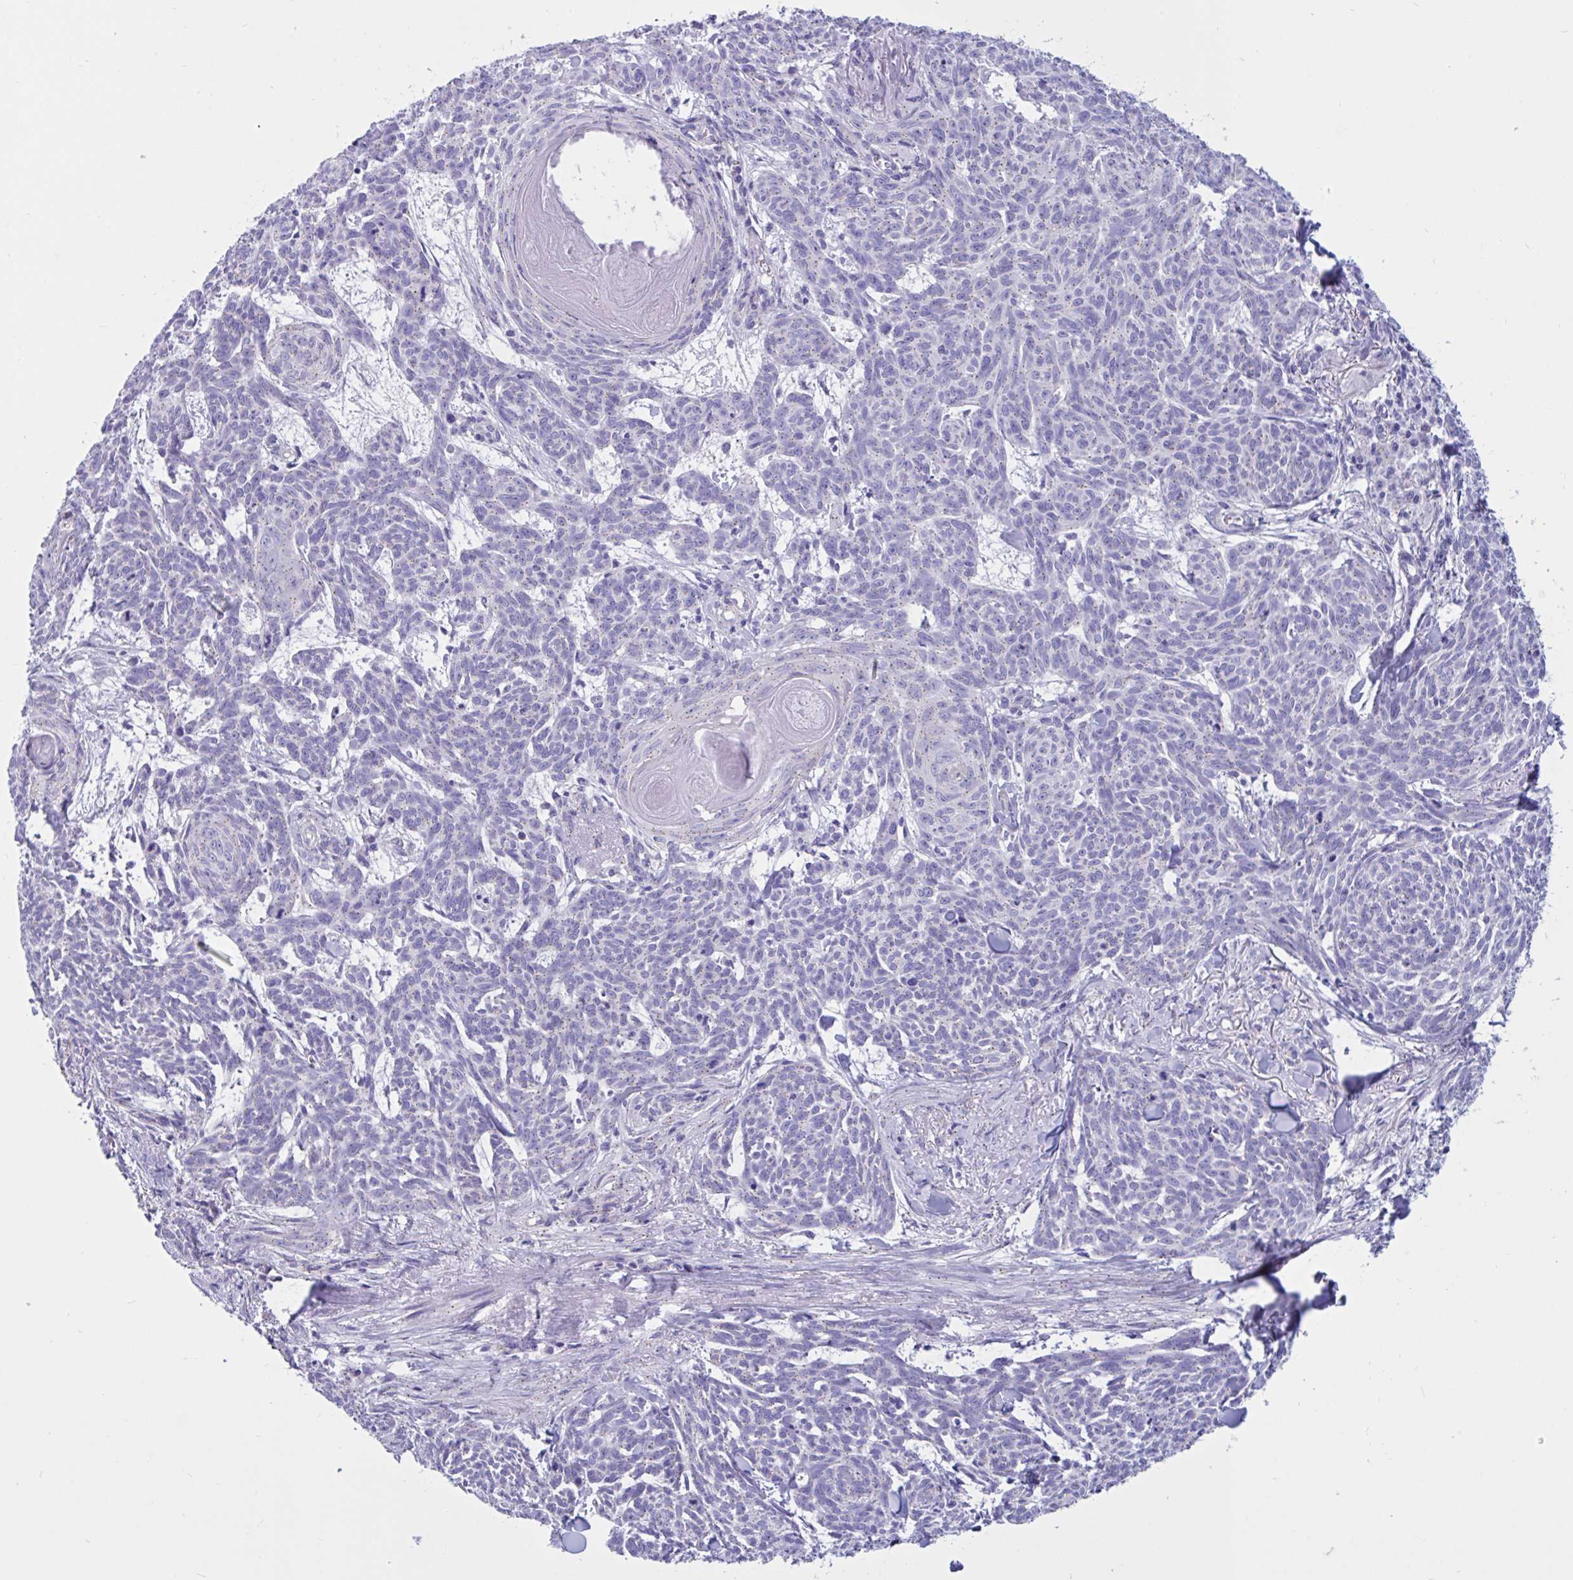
{"staining": {"intensity": "weak", "quantity": "25%-75%", "location": "cytoplasmic/membranous"}, "tissue": "skin cancer", "cell_type": "Tumor cells", "image_type": "cancer", "snomed": [{"axis": "morphology", "description": "Basal cell carcinoma"}, {"axis": "topography", "description": "Skin"}], "caption": "Immunohistochemistry (IHC) photomicrograph of neoplastic tissue: skin basal cell carcinoma stained using IHC exhibits low levels of weak protein expression localized specifically in the cytoplasmic/membranous of tumor cells, appearing as a cytoplasmic/membranous brown color.", "gene": "RNASE3", "patient": {"sex": "female", "age": 93}}